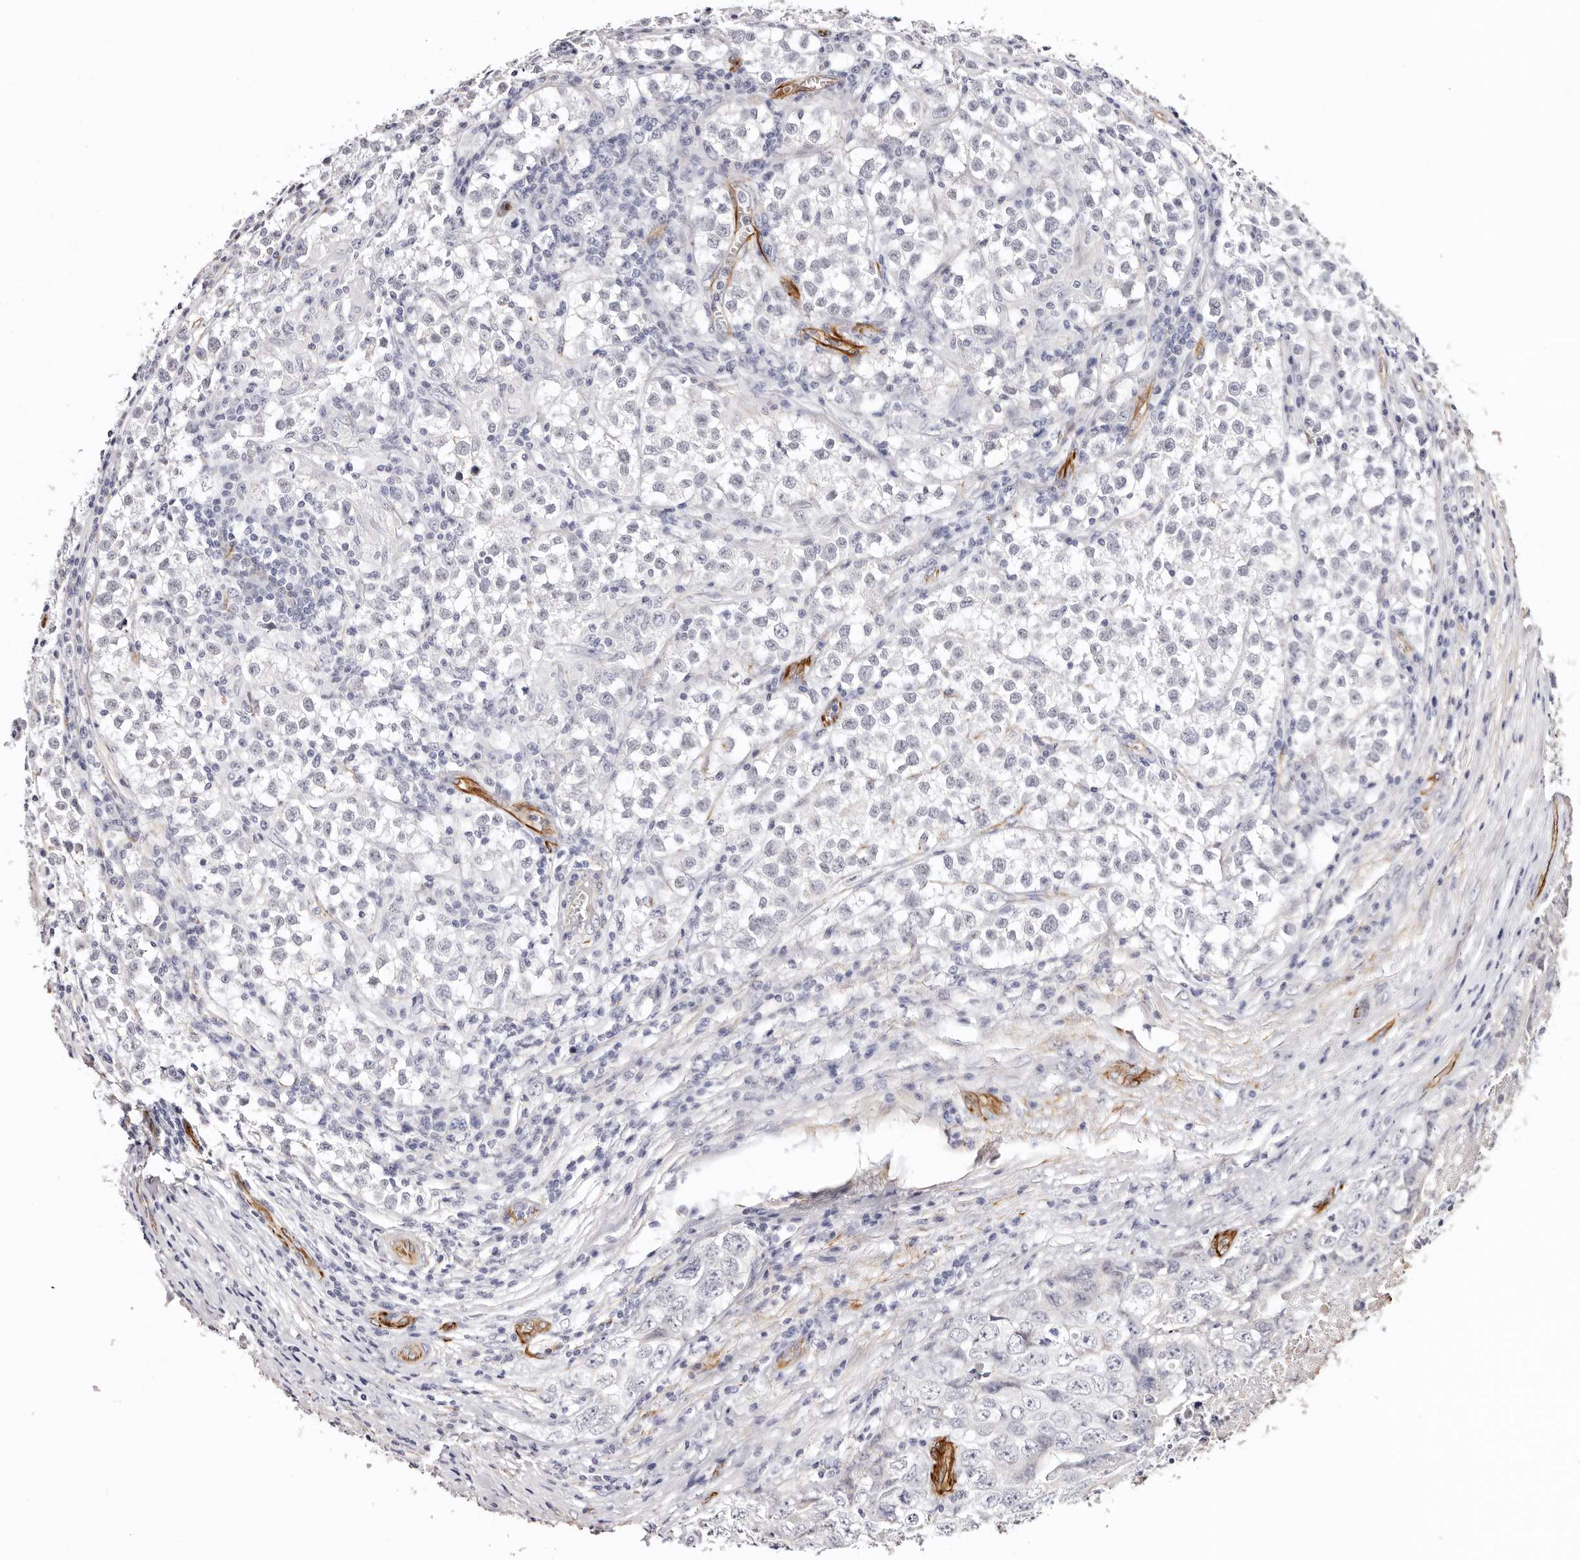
{"staining": {"intensity": "negative", "quantity": "none", "location": "none"}, "tissue": "testis cancer", "cell_type": "Tumor cells", "image_type": "cancer", "snomed": [{"axis": "morphology", "description": "Seminoma, NOS"}, {"axis": "morphology", "description": "Carcinoma, Embryonal, NOS"}, {"axis": "topography", "description": "Testis"}], "caption": "The histopathology image displays no staining of tumor cells in testis cancer (seminoma).", "gene": "ZNF557", "patient": {"sex": "male", "age": 43}}